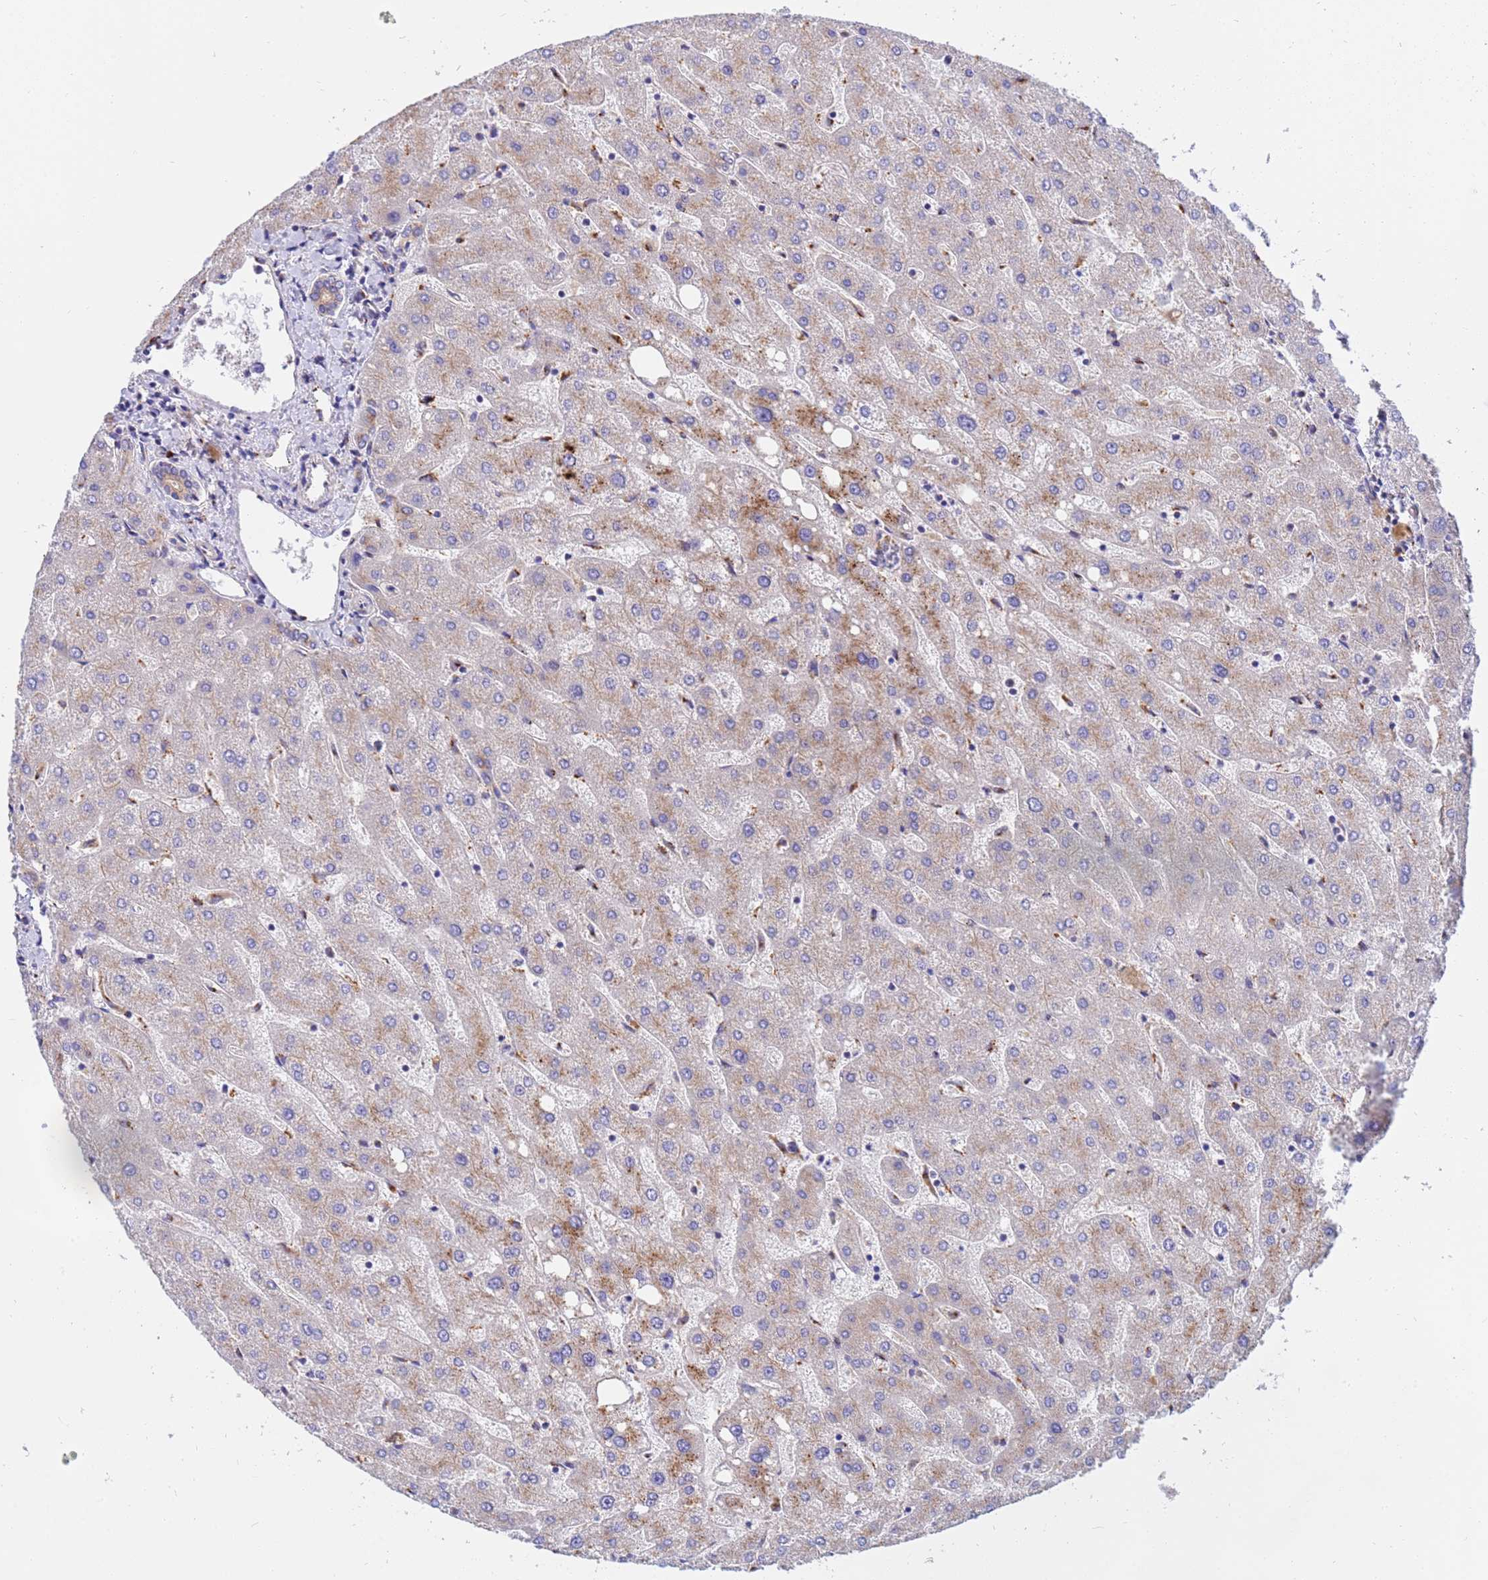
{"staining": {"intensity": "weak", "quantity": ">75%", "location": "cytoplasmic/membranous"}, "tissue": "liver", "cell_type": "Cholangiocytes", "image_type": "normal", "snomed": [{"axis": "morphology", "description": "Normal tissue, NOS"}, {"axis": "topography", "description": "Liver"}], "caption": "A micrograph of human liver stained for a protein displays weak cytoplasmic/membranous brown staining in cholangiocytes. (IHC, brightfield microscopy, high magnification).", "gene": "HPS3", "patient": {"sex": "male", "age": 67}}